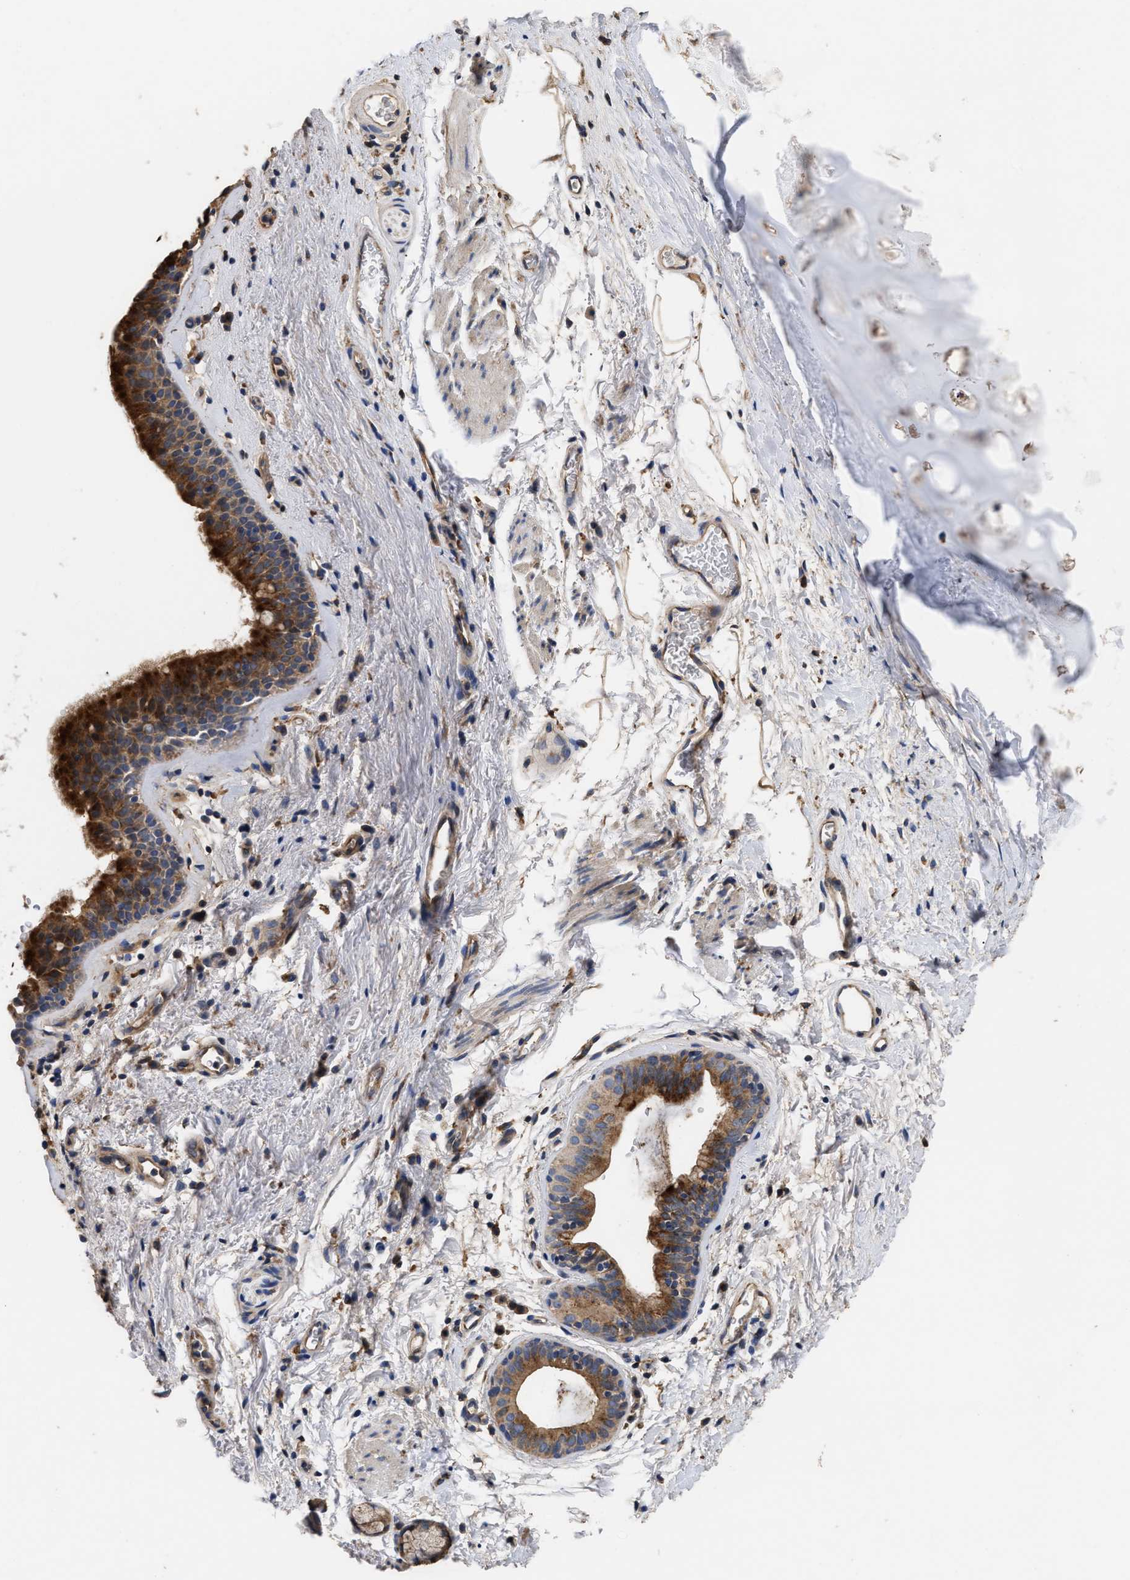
{"staining": {"intensity": "strong", "quantity": ">75%", "location": "cytoplasmic/membranous"}, "tissue": "bronchus", "cell_type": "Respiratory epithelial cells", "image_type": "normal", "snomed": [{"axis": "morphology", "description": "Normal tissue, NOS"}, {"axis": "topography", "description": "Cartilage tissue"}, {"axis": "topography", "description": "Bronchus"}], "caption": "Bronchus stained with DAB (3,3'-diaminobenzidine) immunohistochemistry reveals high levels of strong cytoplasmic/membranous staining in about >75% of respiratory epithelial cells.", "gene": "KLB", "patient": {"sex": "female", "age": 53}}